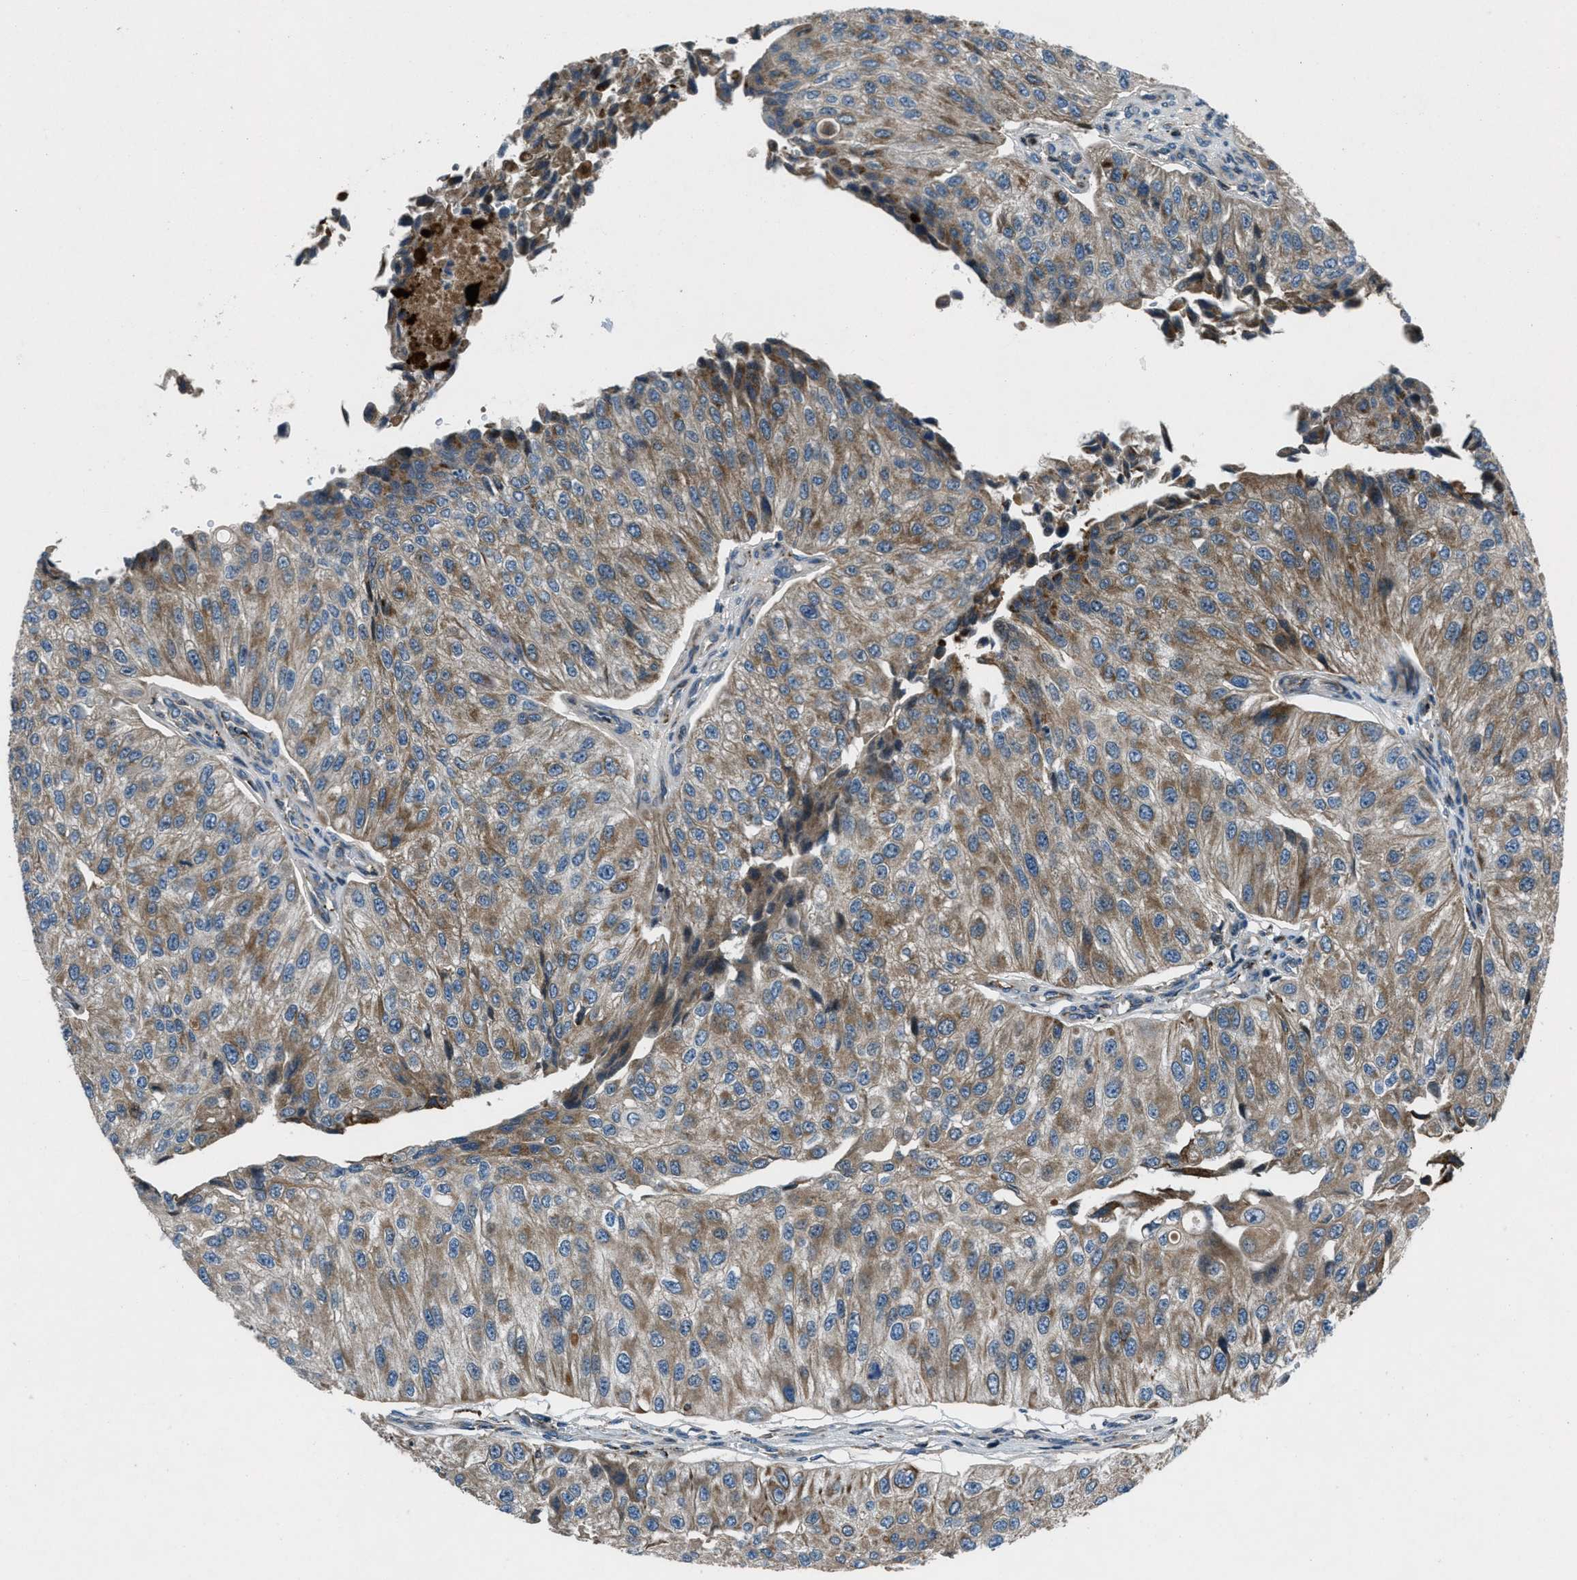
{"staining": {"intensity": "moderate", "quantity": "25%-75%", "location": "cytoplasmic/membranous"}, "tissue": "urothelial cancer", "cell_type": "Tumor cells", "image_type": "cancer", "snomed": [{"axis": "morphology", "description": "Urothelial carcinoma, High grade"}, {"axis": "topography", "description": "Kidney"}, {"axis": "topography", "description": "Urinary bladder"}], "caption": "Immunohistochemistry micrograph of urothelial cancer stained for a protein (brown), which exhibits medium levels of moderate cytoplasmic/membranous positivity in approximately 25%-75% of tumor cells.", "gene": "CLEC2D", "patient": {"sex": "male", "age": 77}}